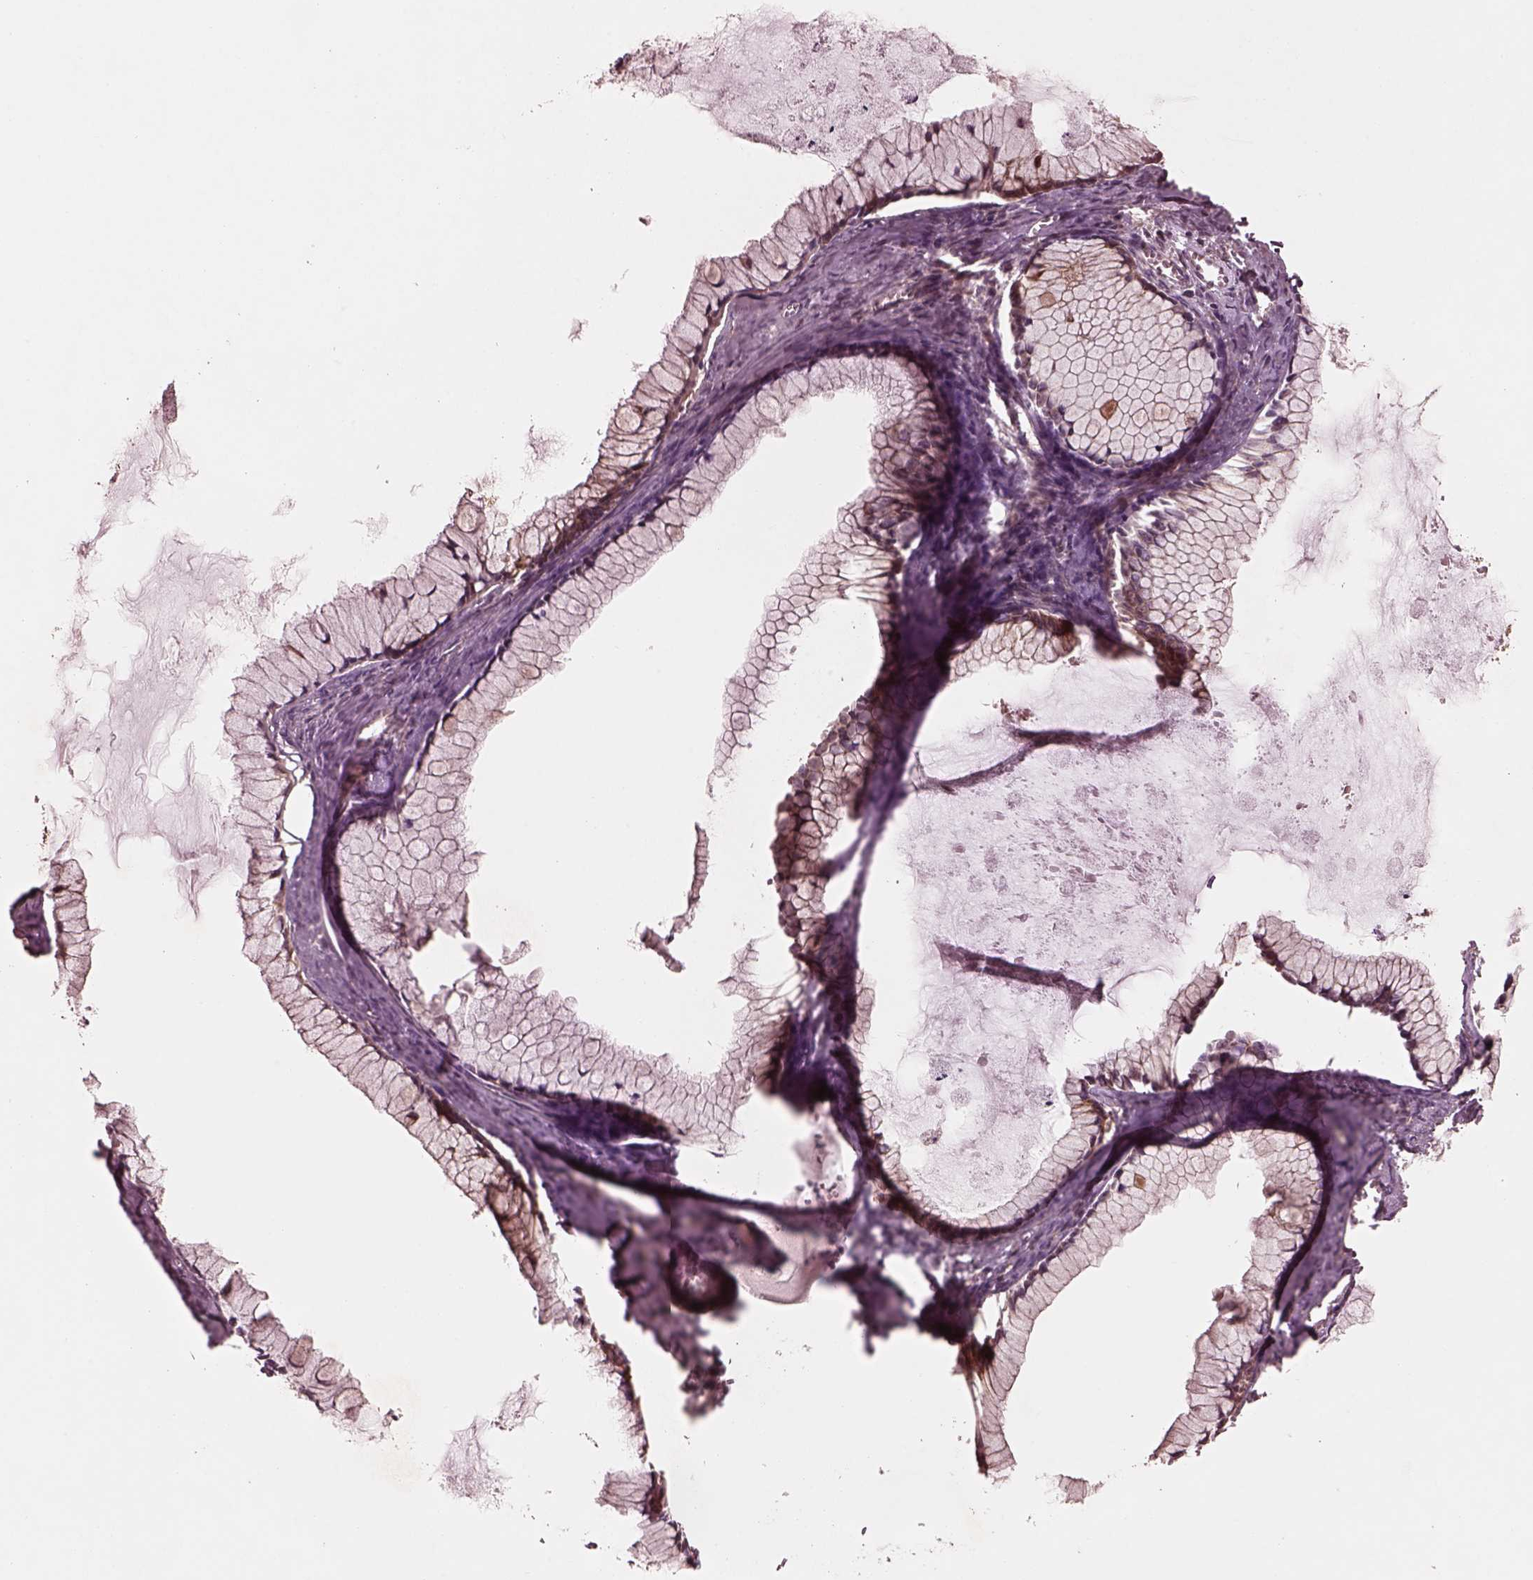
{"staining": {"intensity": "weak", "quantity": "25%-75%", "location": "cytoplasmic/membranous"}, "tissue": "ovarian cancer", "cell_type": "Tumor cells", "image_type": "cancer", "snomed": [{"axis": "morphology", "description": "Cystadenocarcinoma, mucinous, NOS"}, {"axis": "topography", "description": "Ovary"}], "caption": "Mucinous cystadenocarcinoma (ovarian) stained with IHC shows weak cytoplasmic/membranous staining in approximately 25%-75% of tumor cells.", "gene": "PIK3R2", "patient": {"sex": "female", "age": 41}}